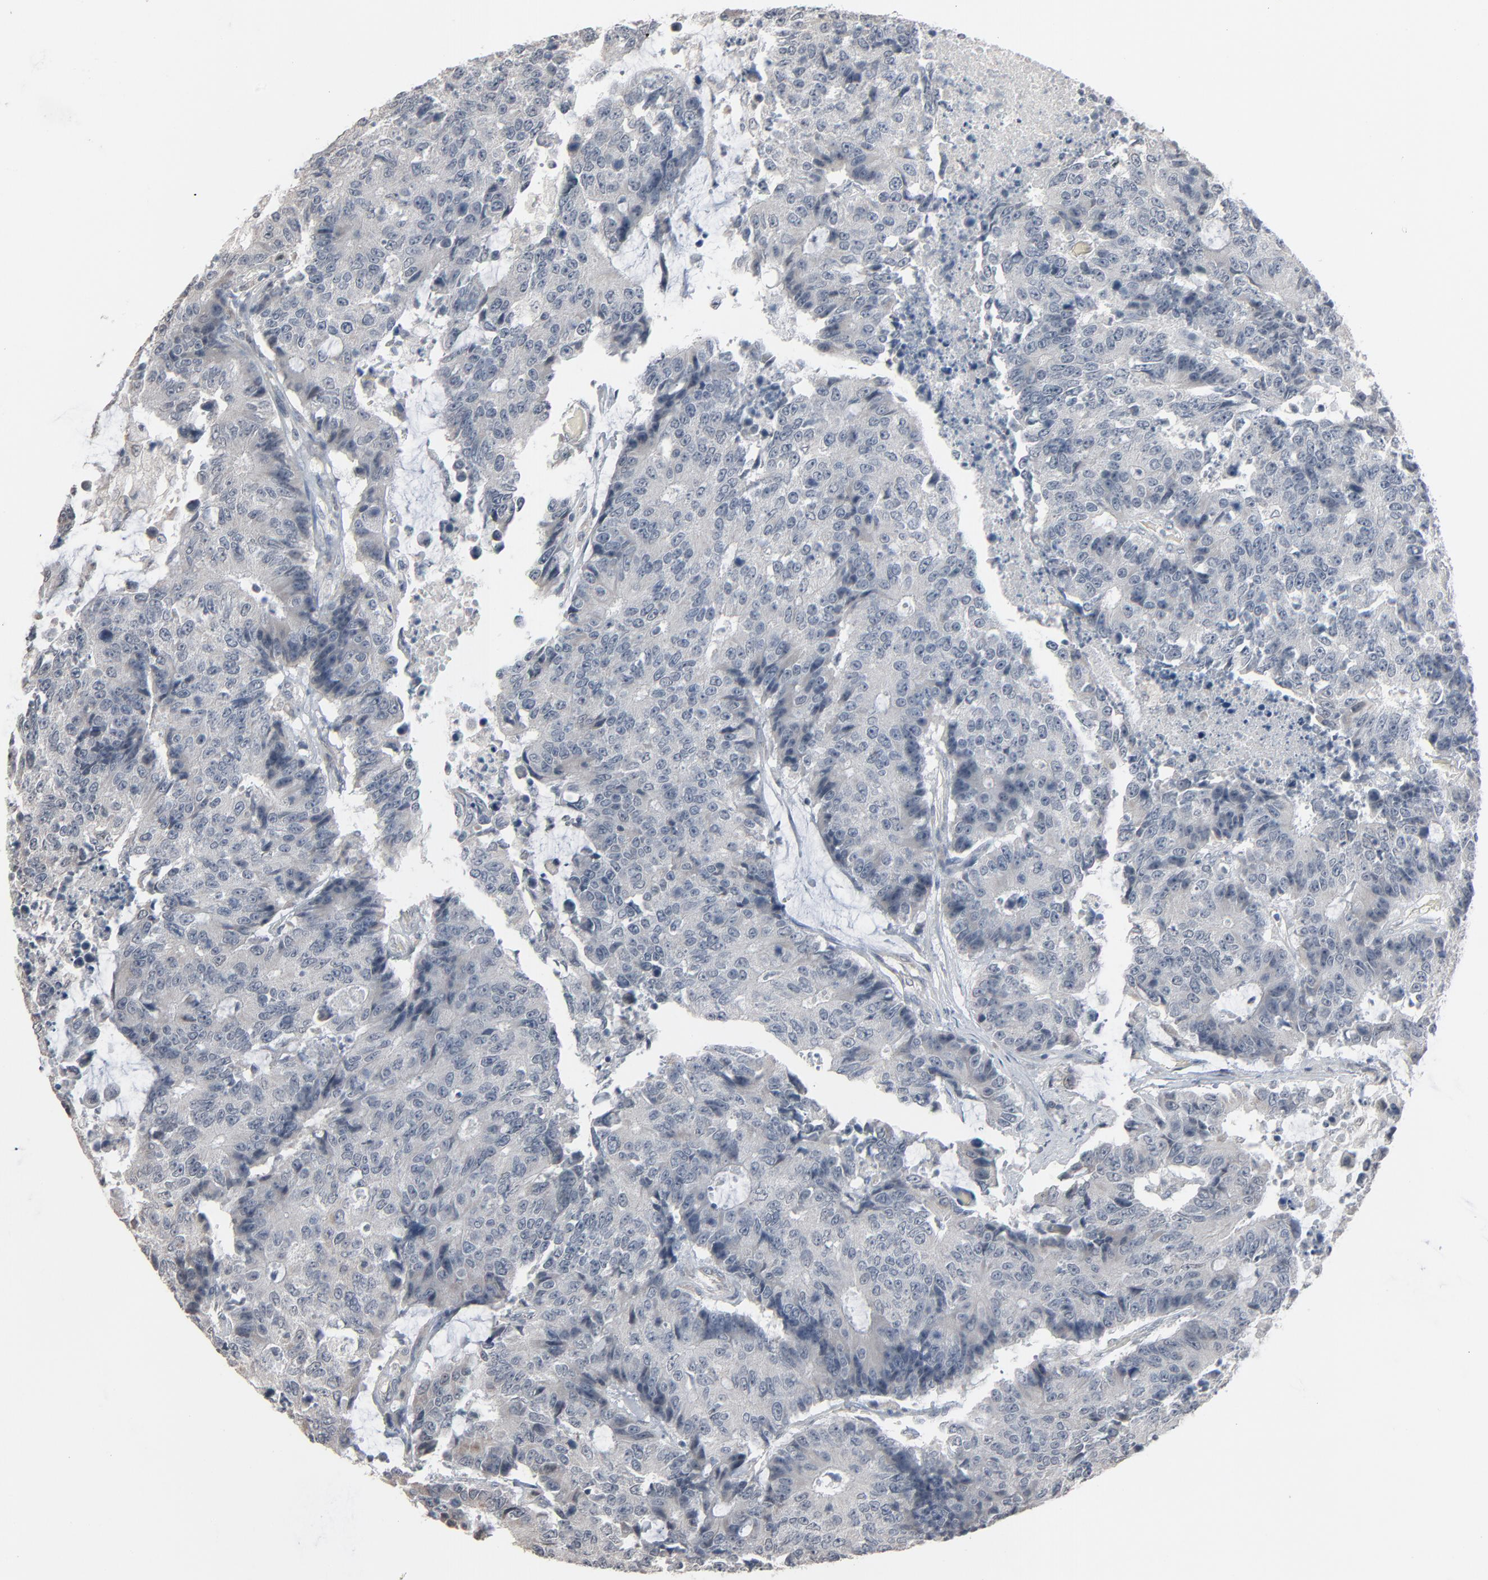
{"staining": {"intensity": "negative", "quantity": "none", "location": "none"}, "tissue": "colorectal cancer", "cell_type": "Tumor cells", "image_type": "cancer", "snomed": [{"axis": "morphology", "description": "Adenocarcinoma, NOS"}, {"axis": "topography", "description": "Colon"}], "caption": "A histopathology image of adenocarcinoma (colorectal) stained for a protein exhibits no brown staining in tumor cells. (DAB (3,3'-diaminobenzidine) immunohistochemistry (IHC) with hematoxylin counter stain).", "gene": "SAGE1", "patient": {"sex": "female", "age": 86}}